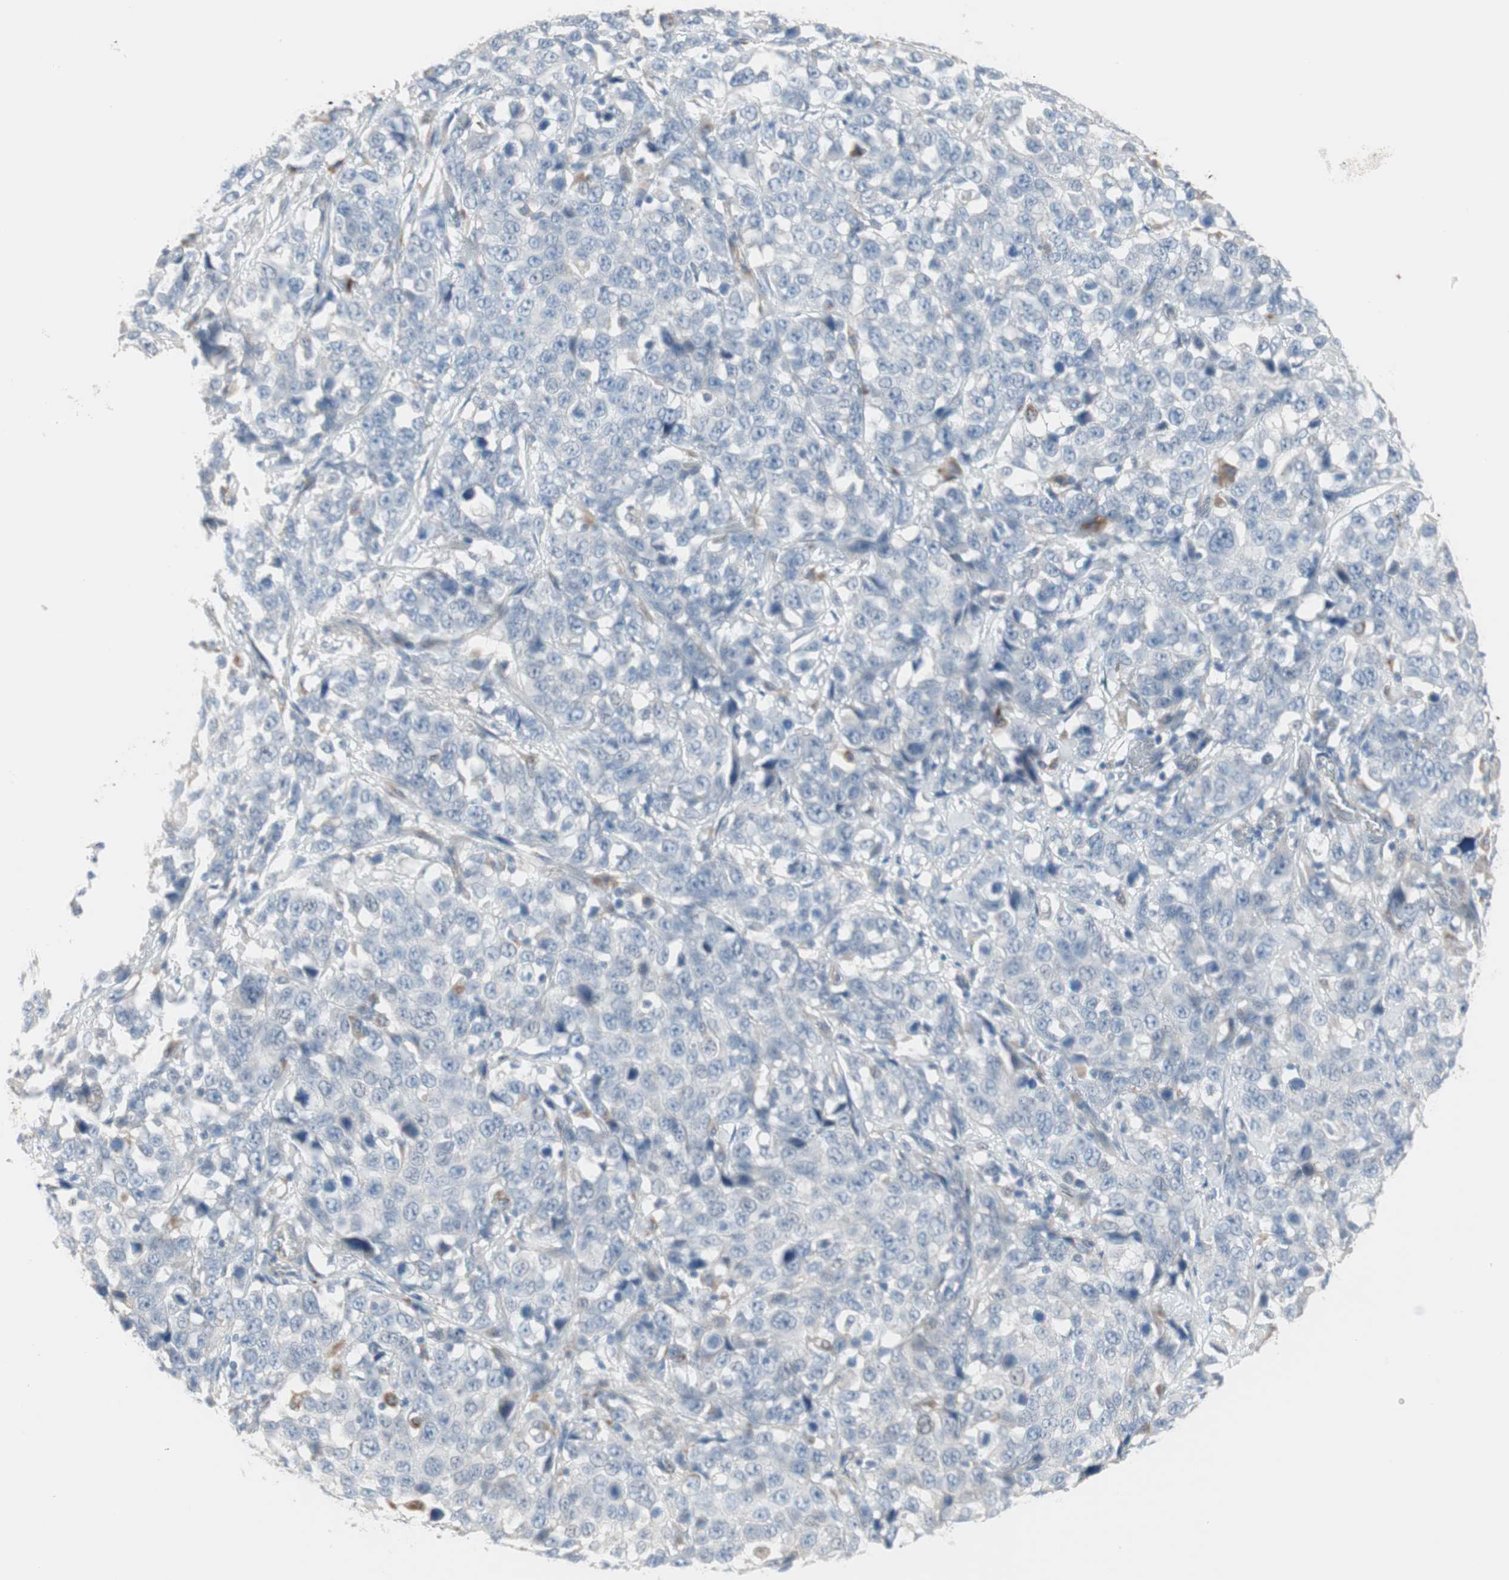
{"staining": {"intensity": "negative", "quantity": "none", "location": "none"}, "tissue": "stomach cancer", "cell_type": "Tumor cells", "image_type": "cancer", "snomed": [{"axis": "morphology", "description": "Normal tissue, NOS"}, {"axis": "morphology", "description": "Adenocarcinoma, NOS"}, {"axis": "topography", "description": "Stomach"}], "caption": "Tumor cells show no significant staining in stomach adenocarcinoma.", "gene": "CAND2", "patient": {"sex": "male", "age": 48}}